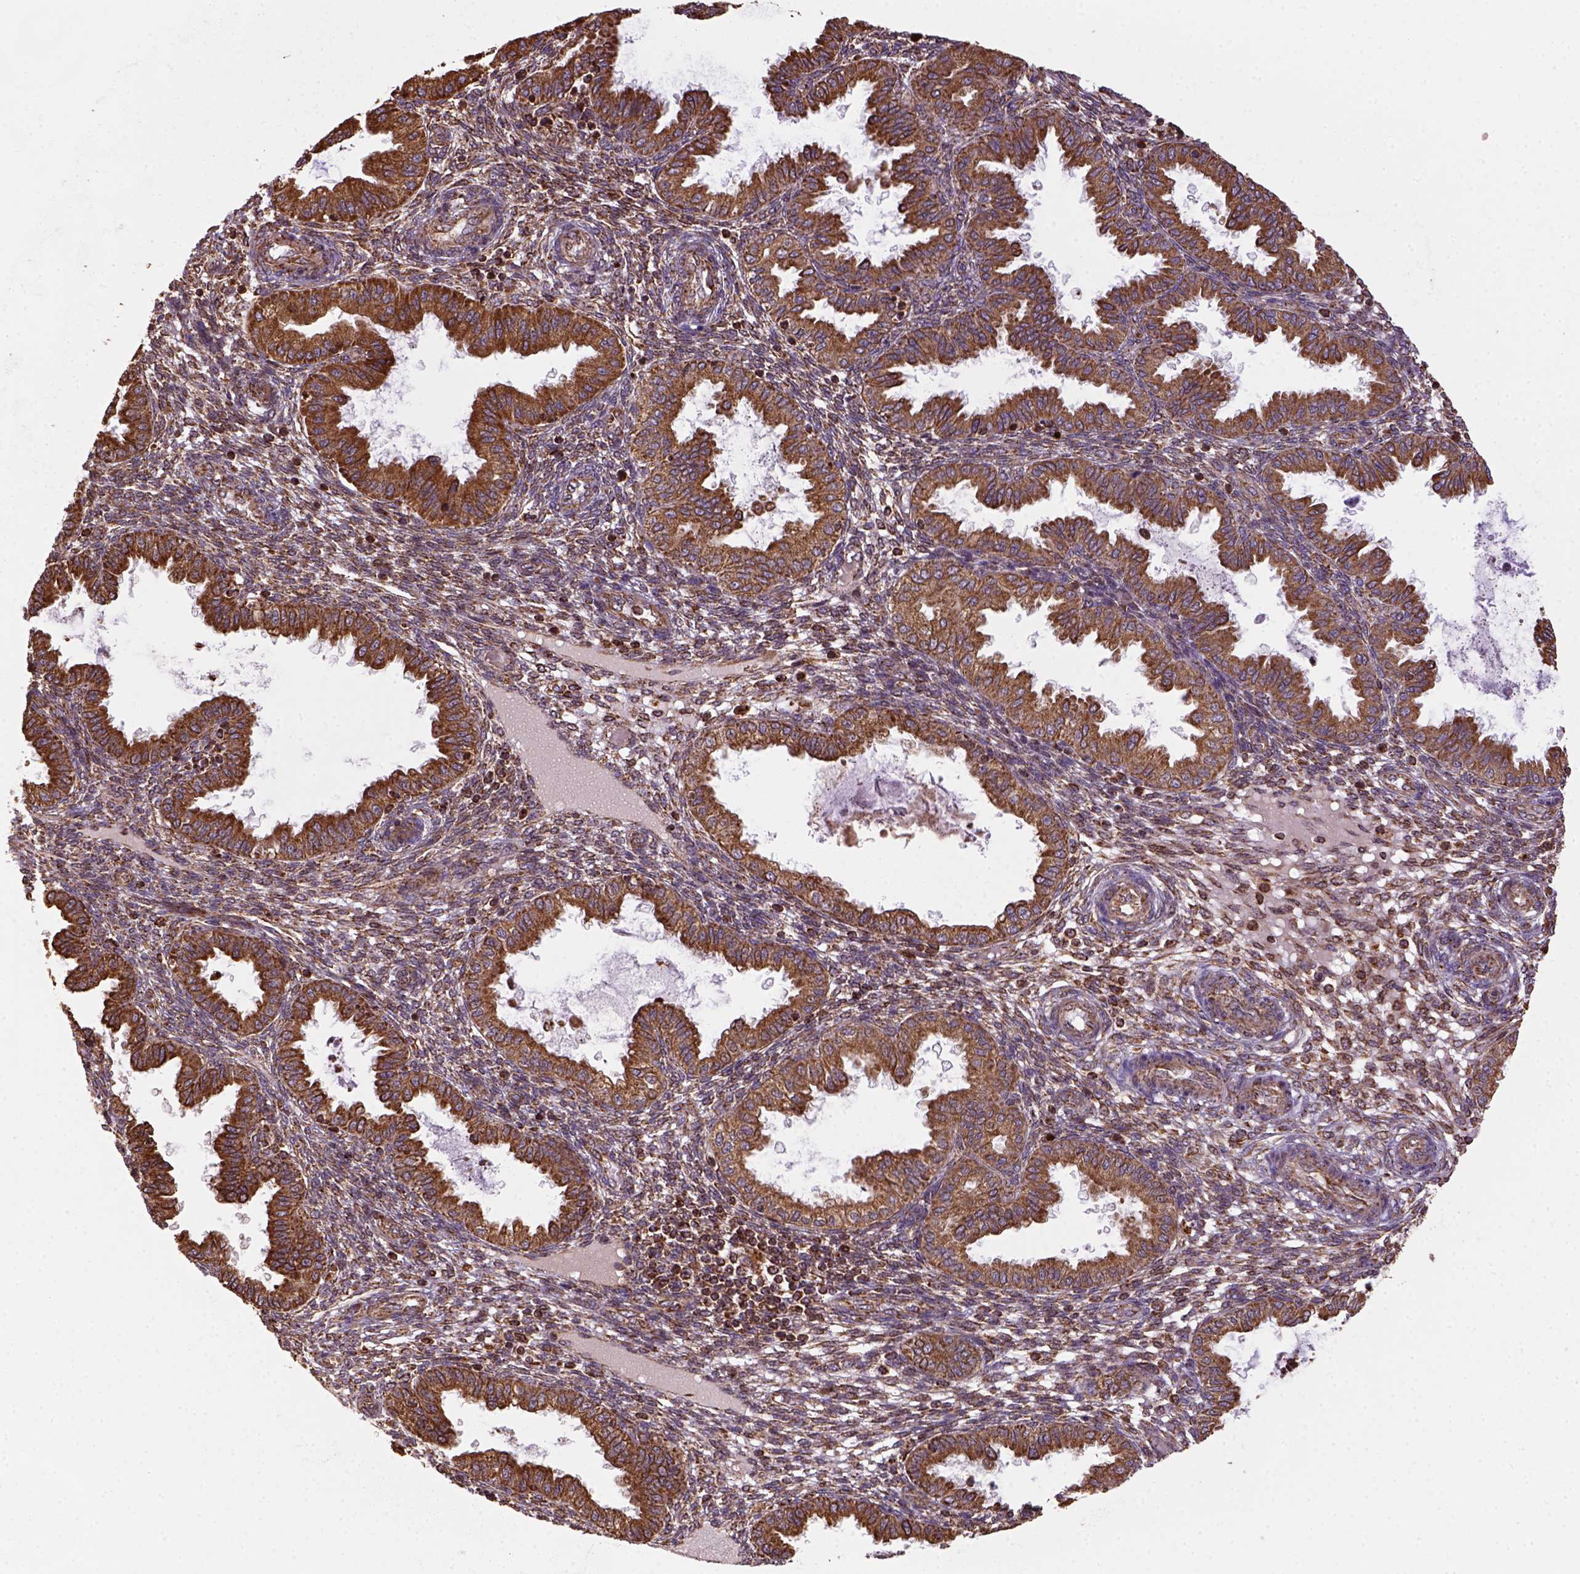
{"staining": {"intensity": "moderate", "quantity": "25%-75%", "location": "cytoplasmic/membranous"}, "tissue": "endometrium", "cell_type": "Cells in endometrial stroma", "image_type": "normal", "snomed": [{"axis": "morphology", "description": "Normal tissue, NOS"}, {"axis": "topography", "description": "Endometrium"}], "caption": "Cells in endometrial stroma reveal medium levels of moderate cytoplasmic/membranous expression in approximately 25%-75% of cells in unremarkable endometrium.", "gene": "MAPK8IP3", "patient": {"sex": "female", "age": 33}}